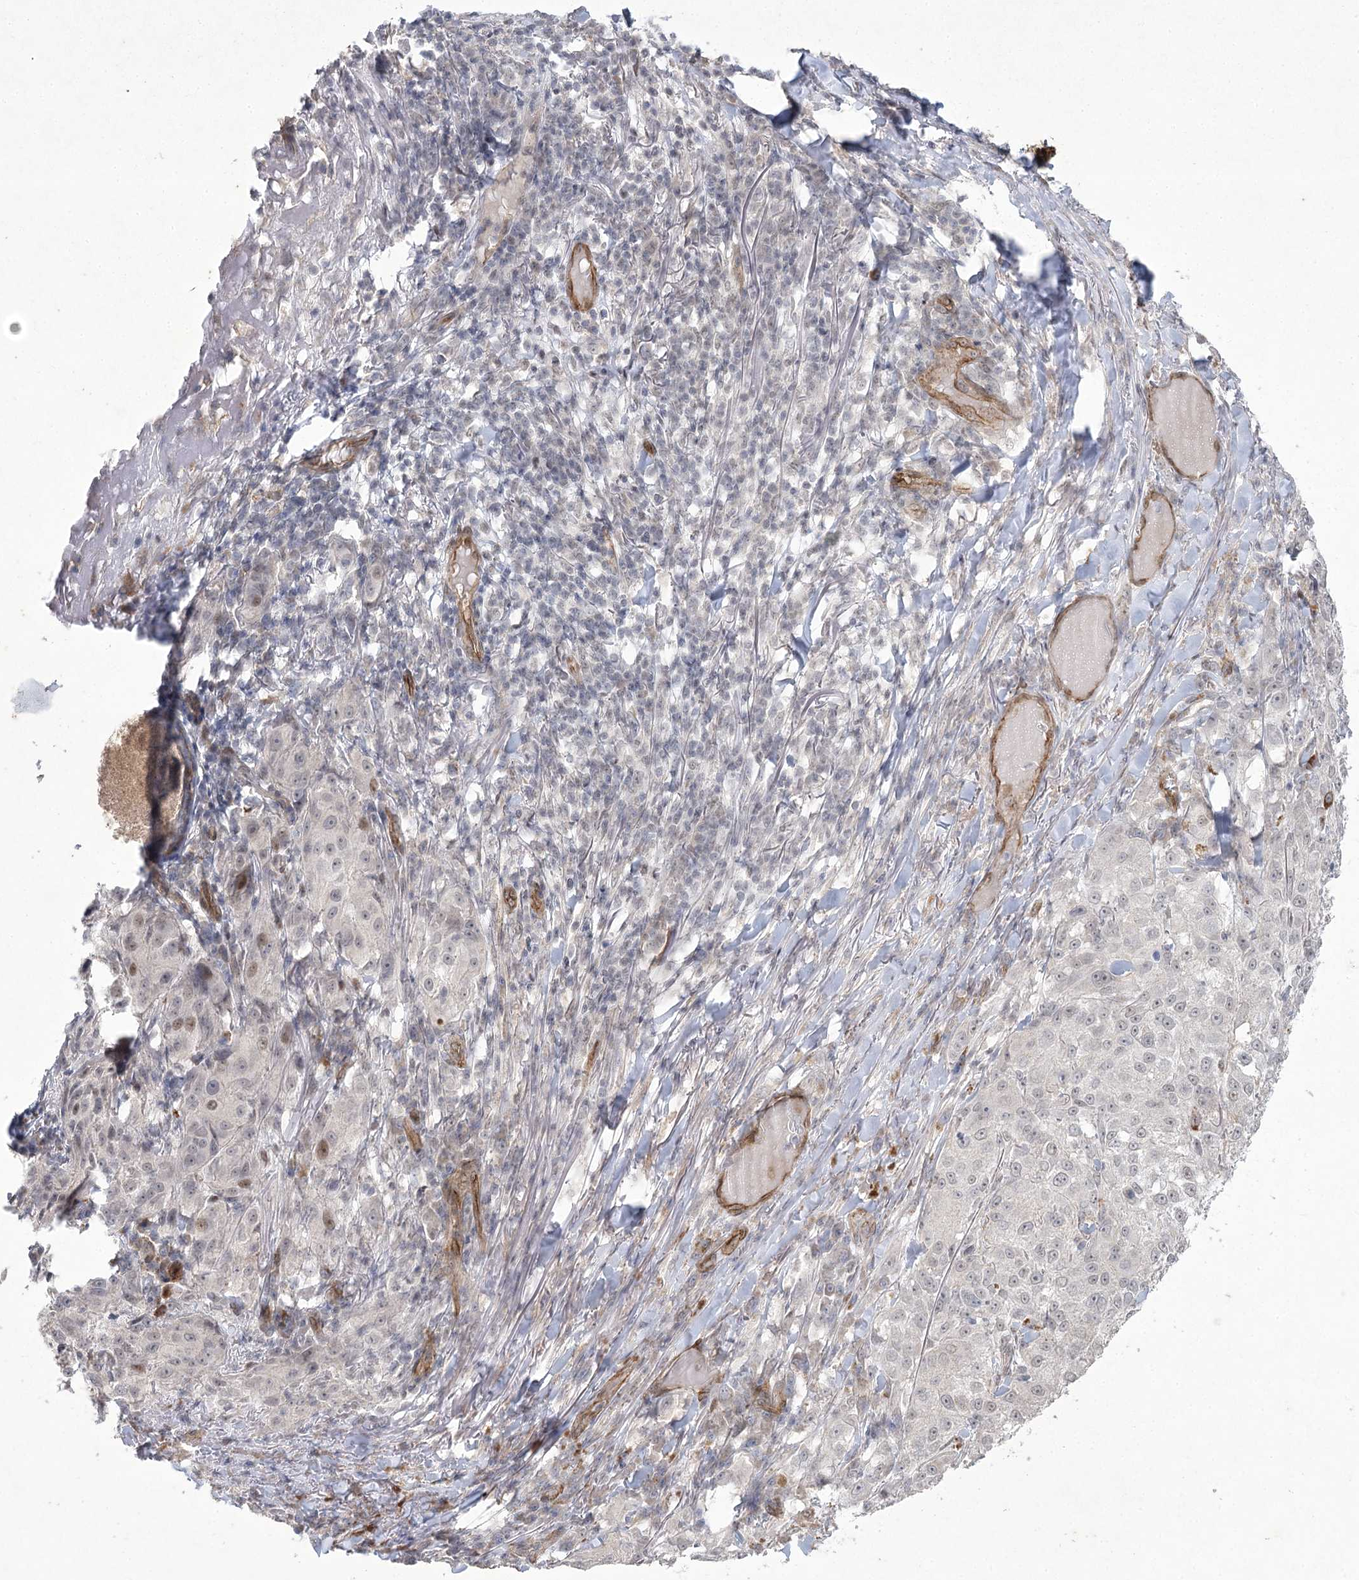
{"staining": {"intensity": "weak", "quantity": "25%-75%", "location": "nuclear"}, "tissue": "melanoma", "cell_type": "Tumor cells", "image_type": "cancer", "snomed": [{"axis": "morphology", "description": "Necrosis, NOS"}, {"axis": "morphology", "description": "Malignant melanoma, NOS"}, {"axis": "topography", "description": "Skin"}], "caption": "IHC (DAB (3,3'-diaminobenzidine)) staining of malignant melanoma shows weak nuclear protein positivity in approximately 25%-75% of tumor cells.", "gene": "AMTN", "patient": {"sex": "female", "age": 87}}